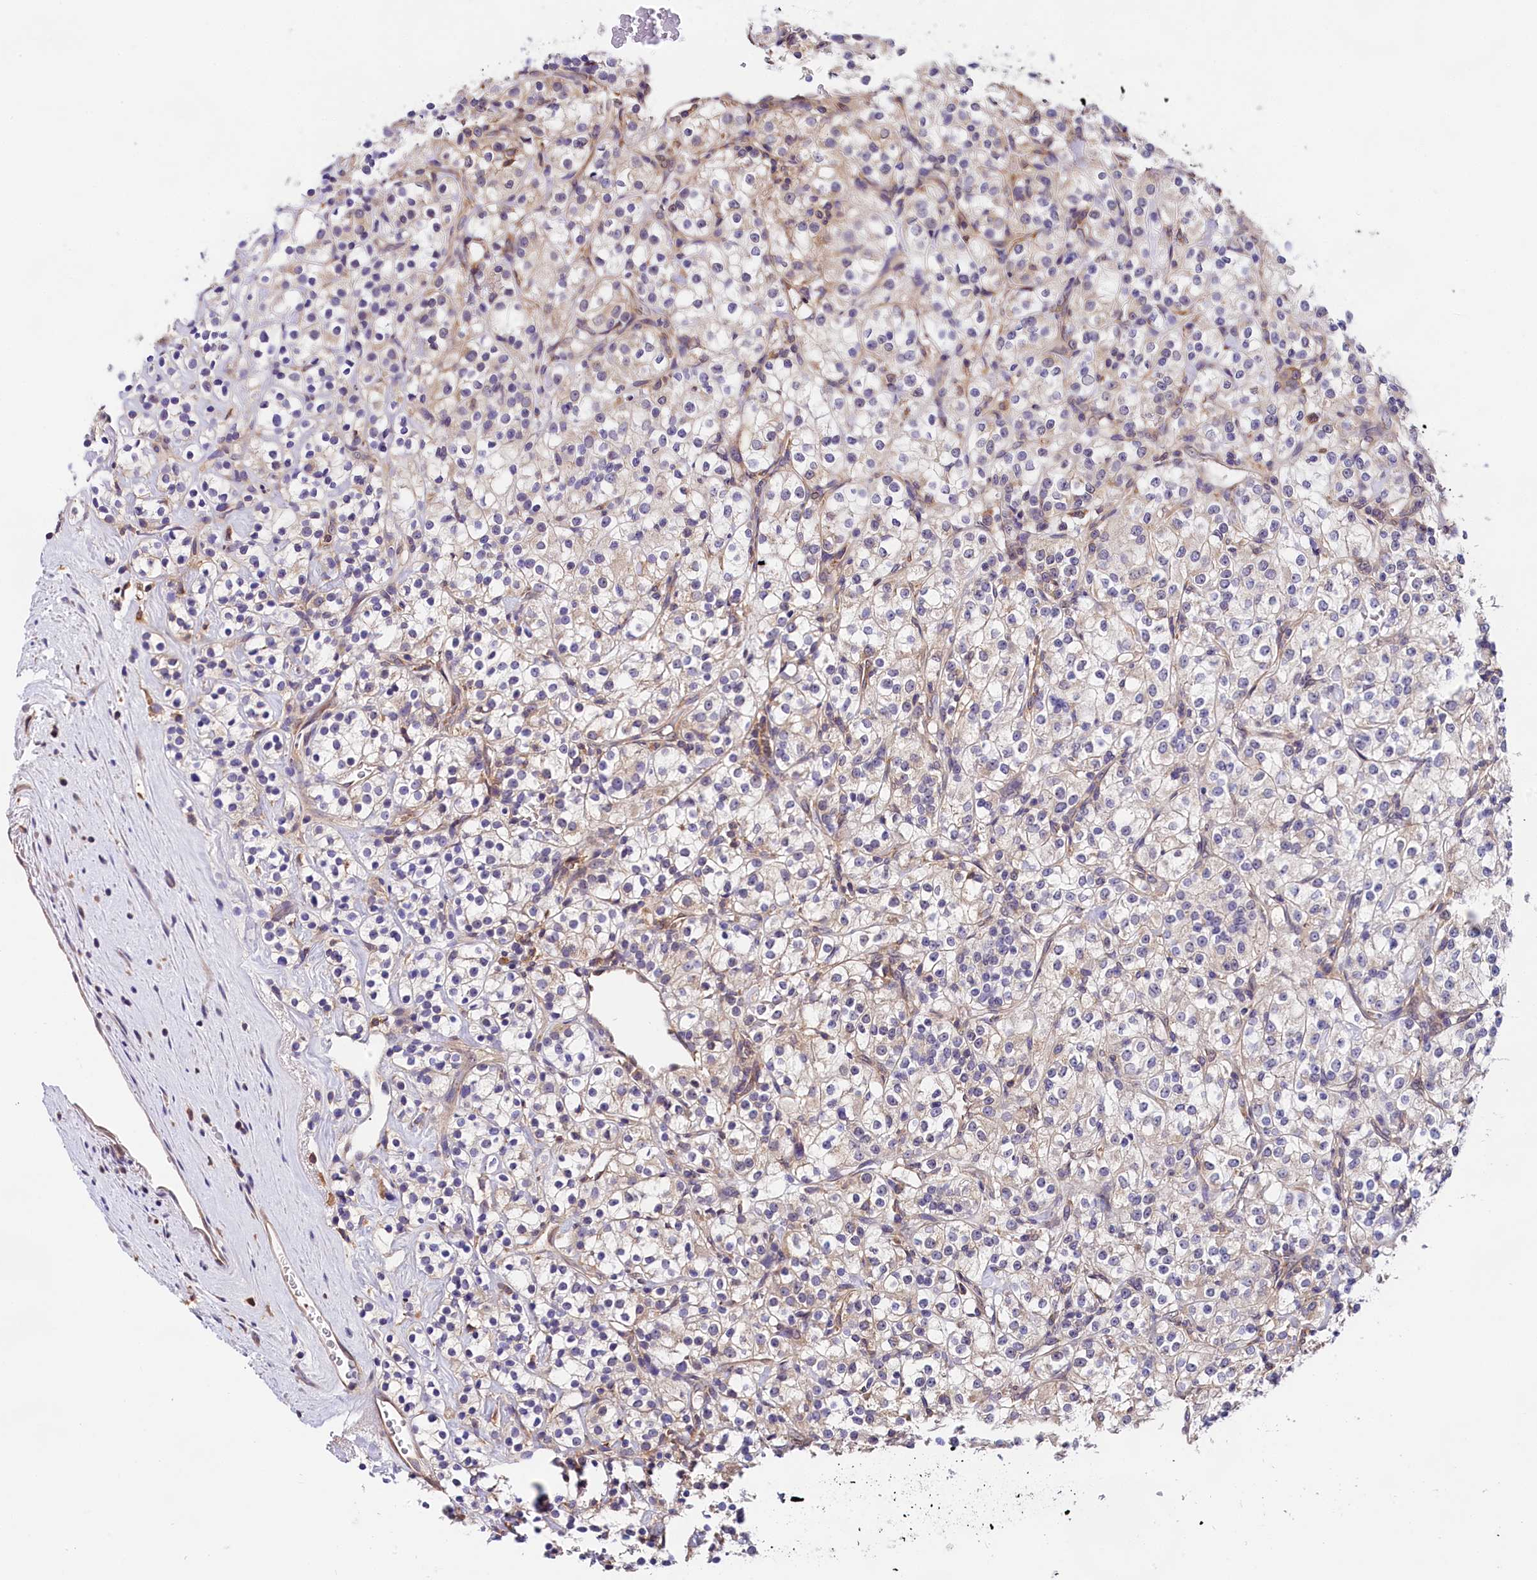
{"staining": {"intensity": "negative", "quantity": "none", "location": "none"}, "tissue": "renal cancer", "cell_type": "Tumor cells", "image_type": "cancer", "snomed": [{"axis": "morphology", "description": "Adenocarcinoma, NOS"}, {"axis": "topography", "description": "Kidney"}], "caption": "Tumor cells are negative for protein expression in human renal cancer (adenocarcinoma). Nuclei are stained in blue.", "gene": "OAS3", "patient": {"sex": "male", "age": 77}}